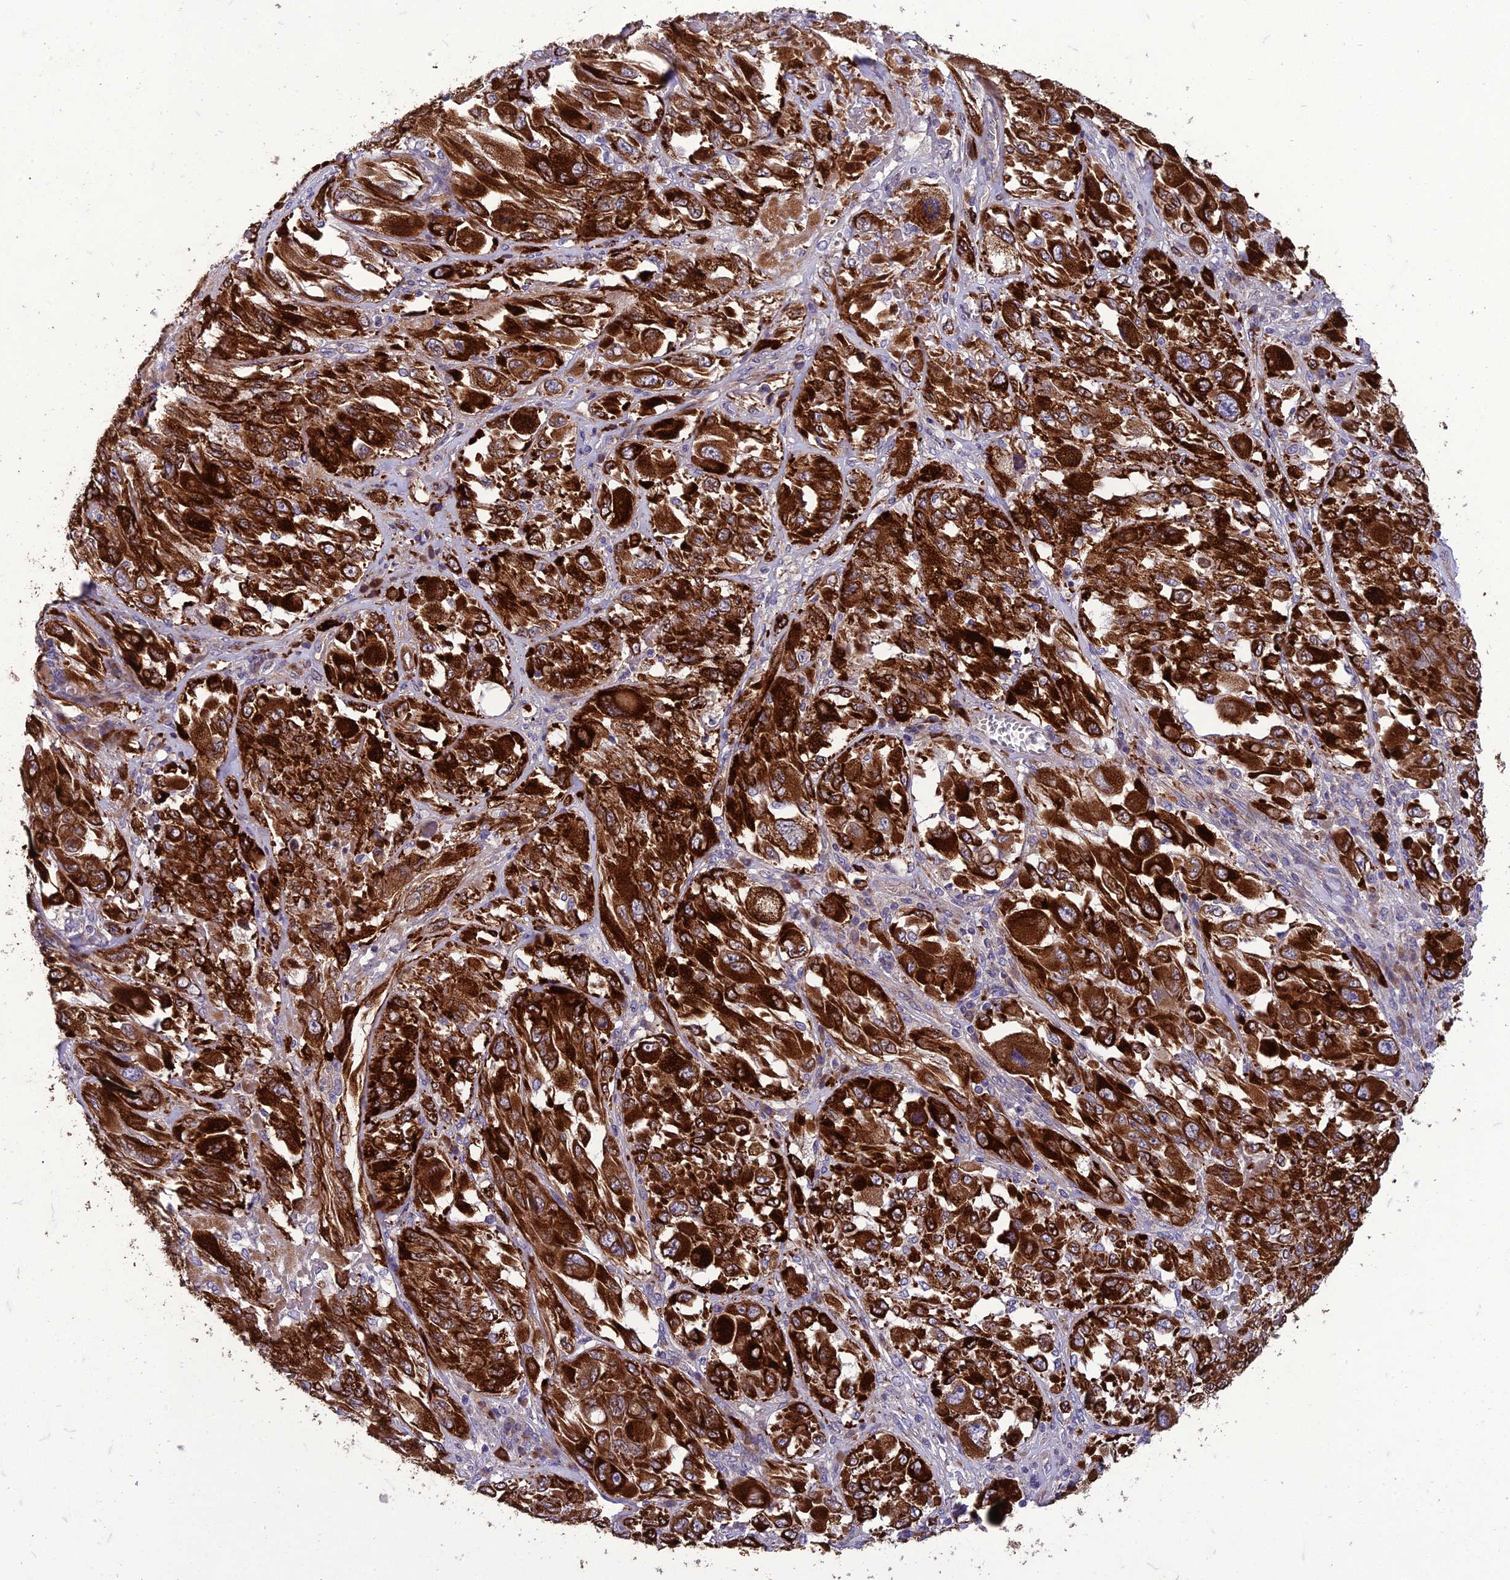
{"staining": {"intensity": "strong", "quantity": ">75%", "location": "cytoplasmic/membranous"}, "tissue": "melanoma", "cell_type": "Tumor cells", "image_type": "cancer", "snomed": [{"axis": "morphology", "description": "Malignant melanoma, NOS"}, {"axis": "topography", "description": "Skin"}], "caption": "IHC photomicrograph of neoplastic tissue: melanoma stained using immunohistochemistry displays high levels of strong protein expression localized specifically in the cytoplasmic/membranous of tumor cells, appearing as a cytoplasmic/membranous brown color.", "gene": "ADIPOR2", "patient": {"sex": "female", "age": 91}}